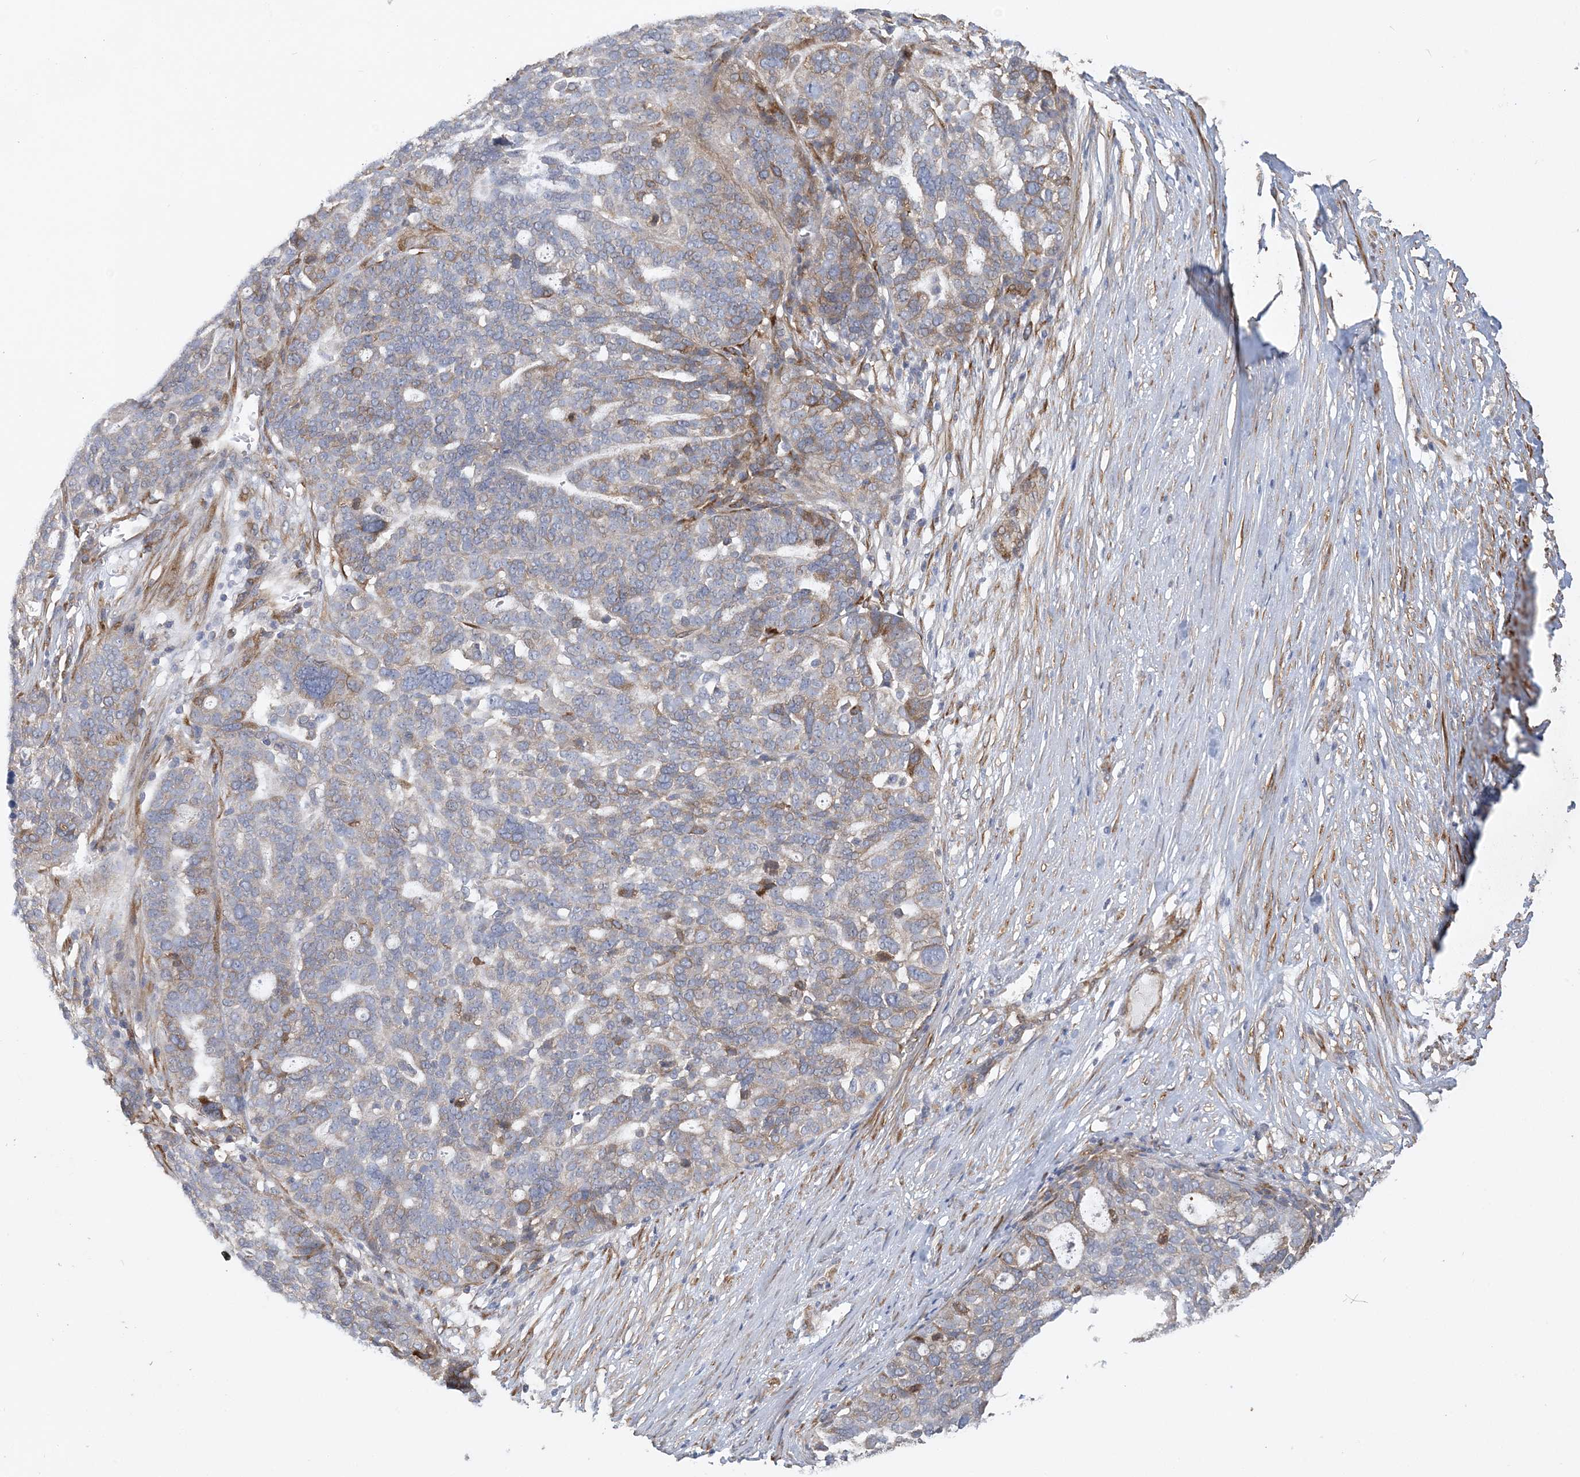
{"staining": {"intensity": "weak", "quantity": "<25%", "location": "cytoplasmic/membranous"}, "tissue": "ovarian cancer", "cell_type": "Tumor cells", "image_type": "cancer", "snomed": [{"axis": "morphology", "description": "Cystadenocarcinoma, serous, NOS"}, {"axis": "topography", "description": "Ovary"}], "caption": "The micrograph exhibits no staining of tumor cells in ovarian serous cystadenocarcinoma.", "gene": "MAP4K5", "patient": {"sex": "female", "age": 59}}